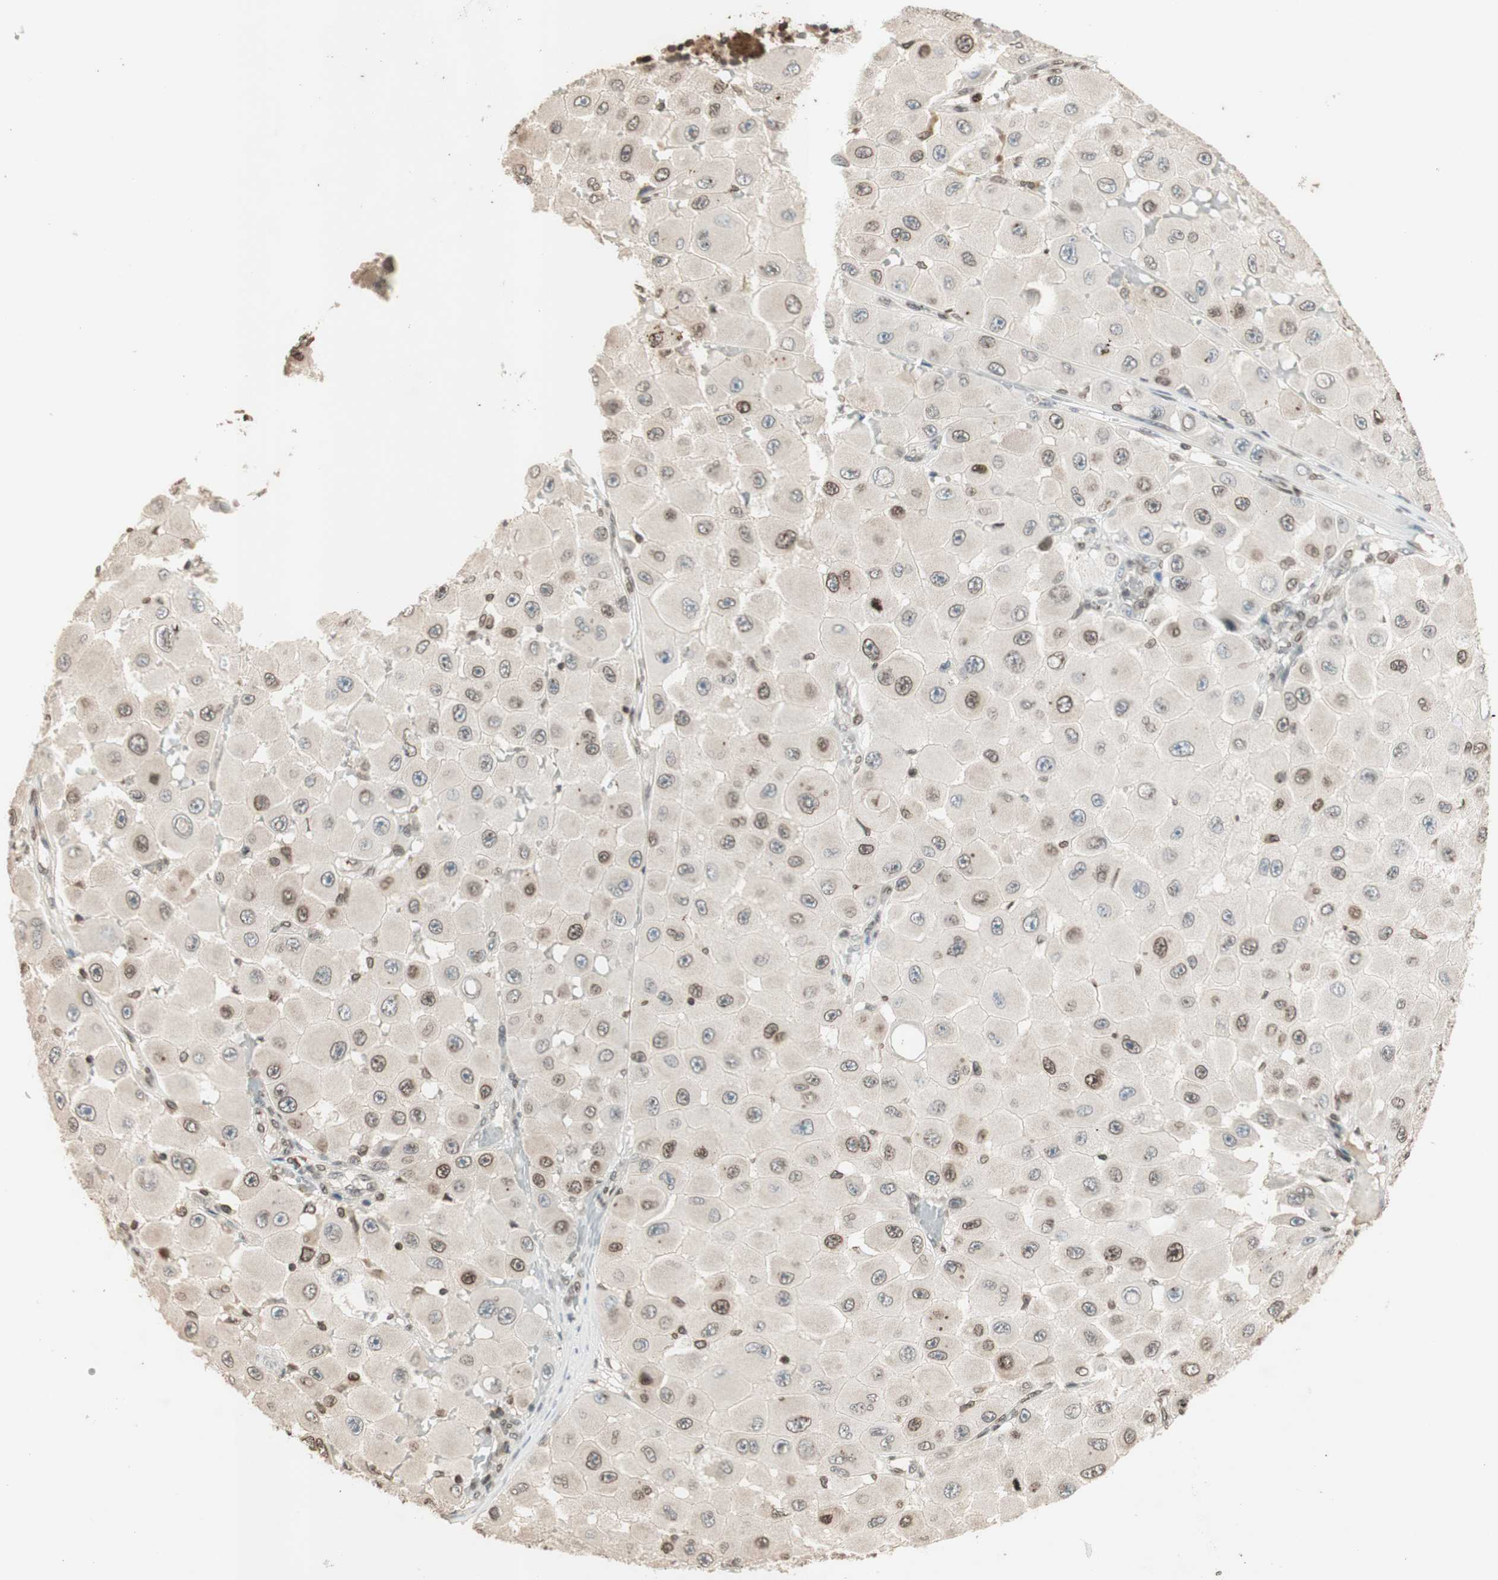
{"staining": {"intensity": "moderate", "quantity": "25%-75%", "location": "cytoplasmic/membranous,nuclear"}, "tissue": "melanoma", "cell_type": "Tumor cells", "image_type": "cancer", "snomed": [{"axis": "morphology", "description": "Malignant melanoma, NOS"}, {"axis": "topography", "description": "Skin"}], "caption": "Protein staining of melanoma tissue reveals moderate cytoplasmic/membranous and nuclear positivity in about 25%-75% of tumor cells. Immunohistochemistry stains the protein of interest in brown and the nuclei are stained blue.", "gene": "TMPO", "patient": {"sex": "female", "age": 81}}